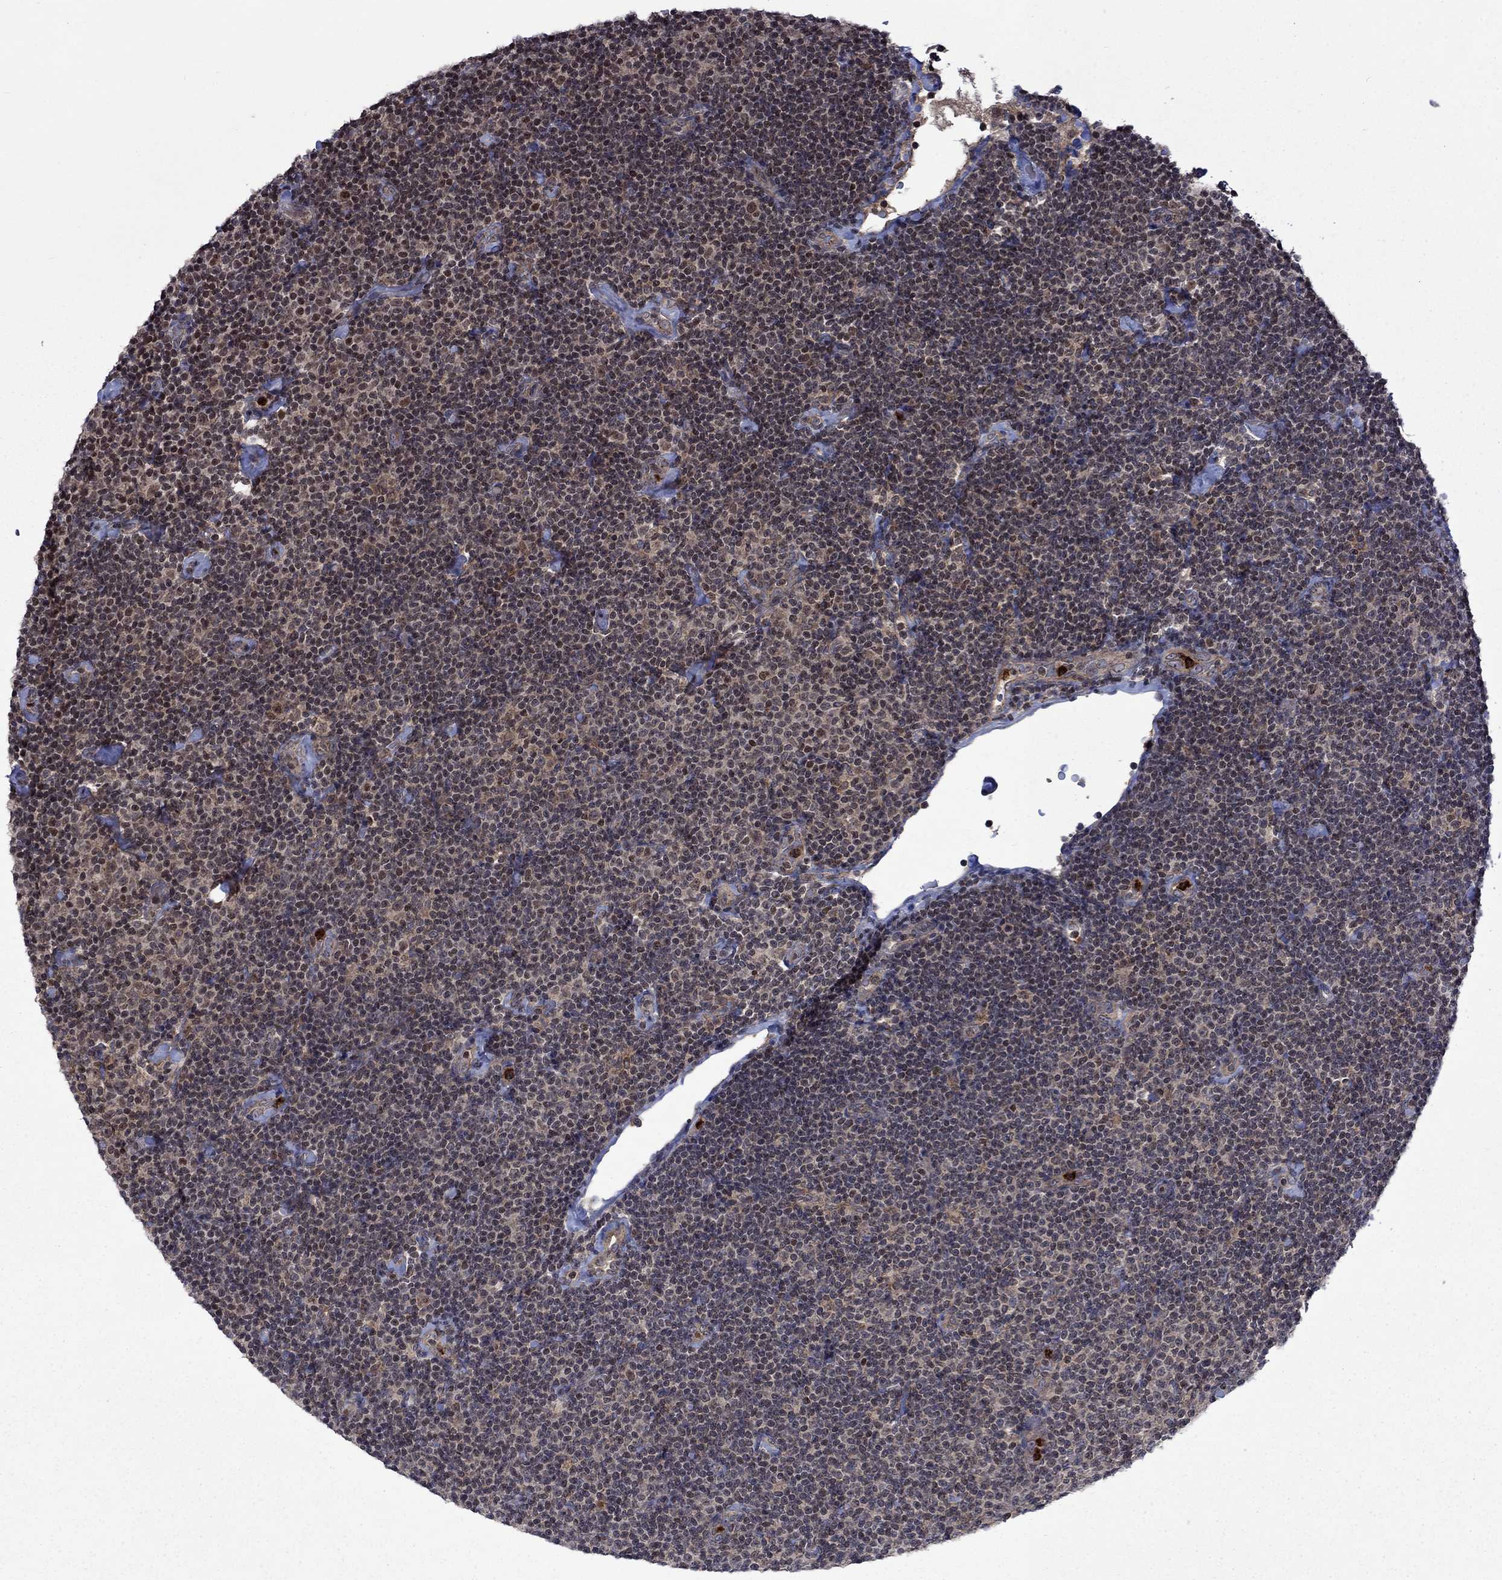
{"staining": {"intensity": "negative", "quantity": "none", "location": "none"}, "tissue": "lymphoma", "cell_type": "Tumor cells", "image_type": "cancer", "snomed": [{"axis": "morphology", "description": "Malignant lymphoma, non-Hodgkin's type, Low grade"}, {"axis": "topography", "description": "Lymph node"}], "caption": "The image displays no significant positivity in tumor cells of low-grade malignant lymphoma, non-Hodgkin's type.", "gene": "TMEM33", "patient": {"sex": "male", "age": 81}}